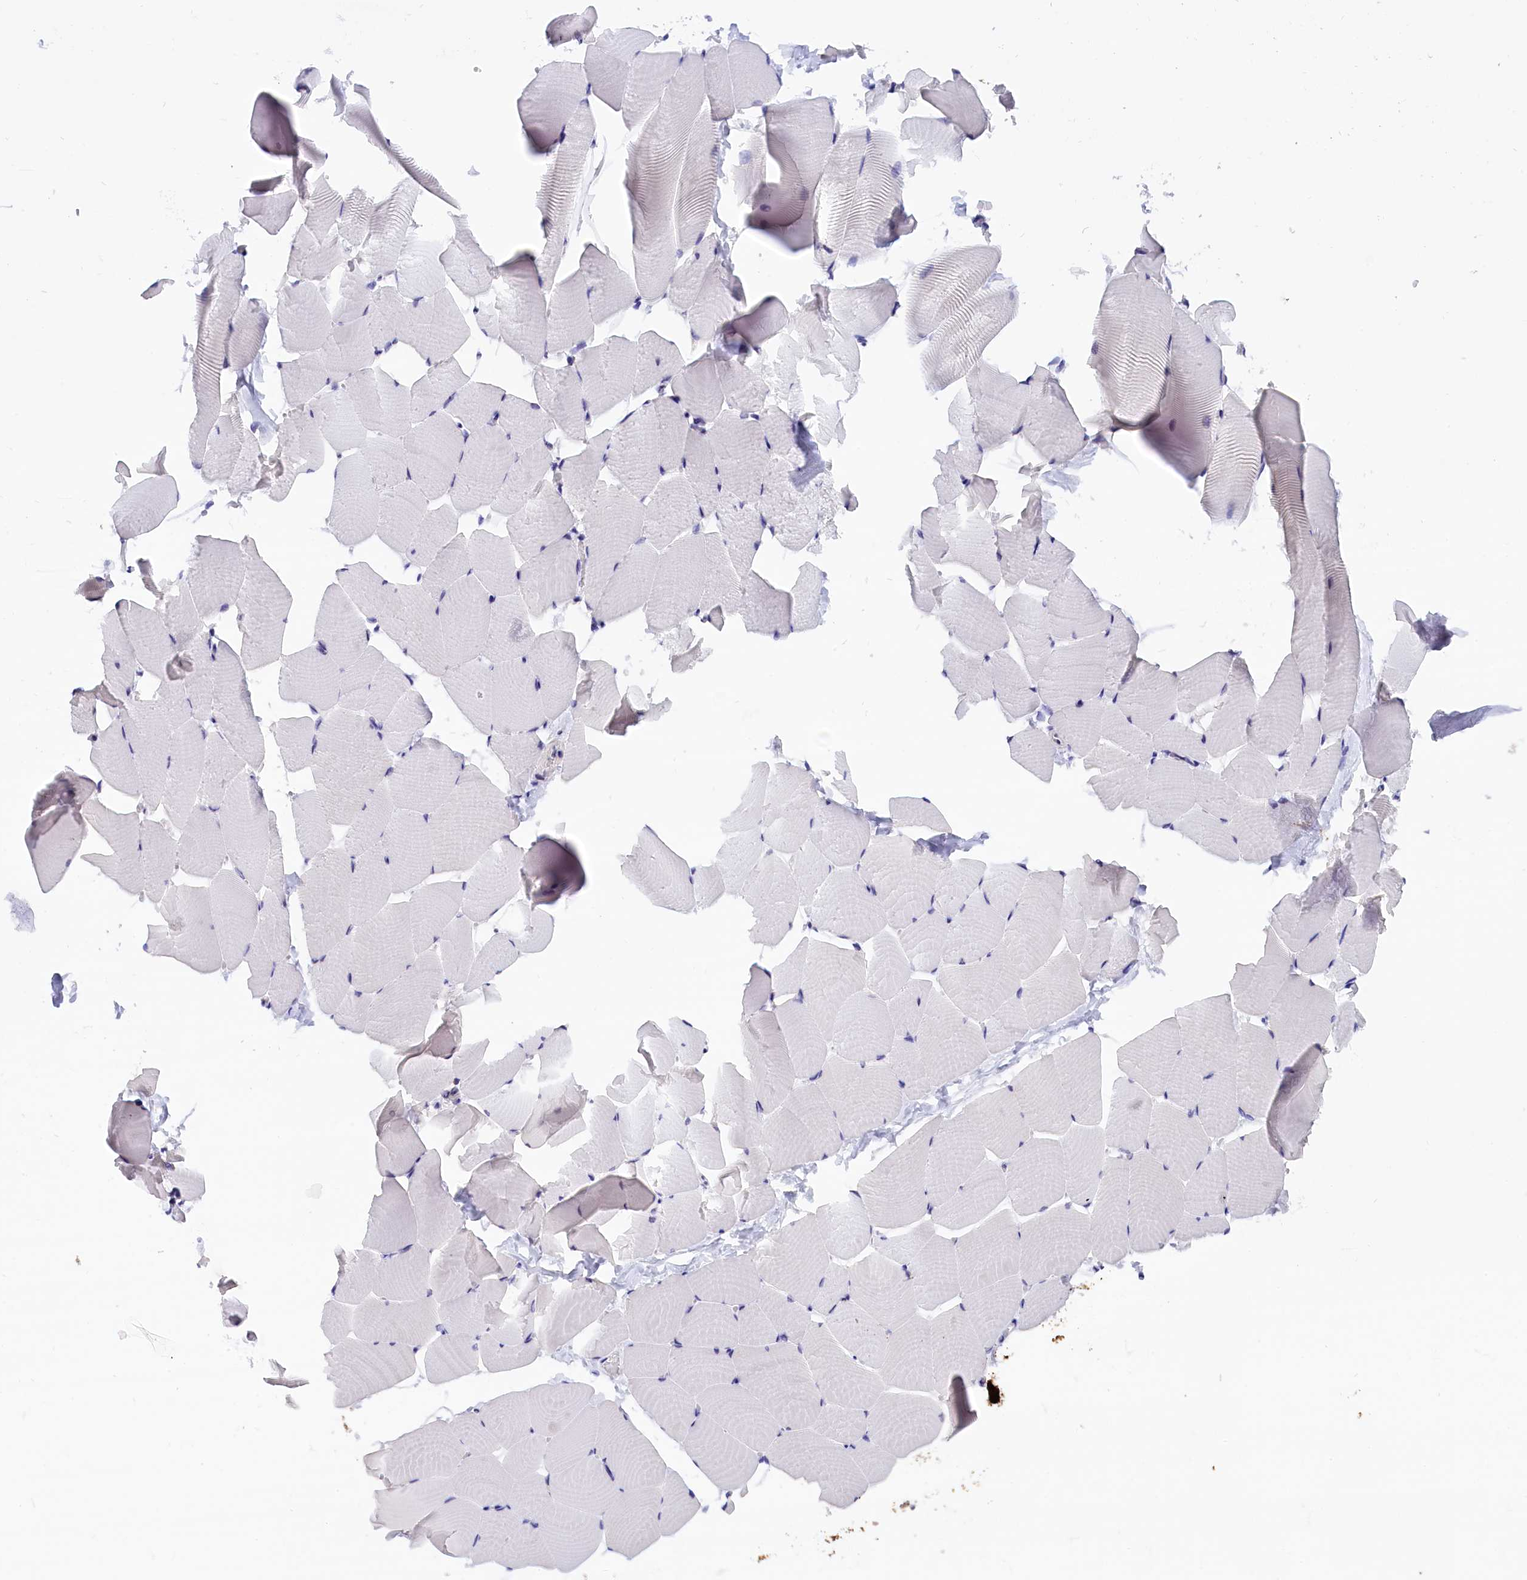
{"staining": {"intensity": "negative", "quantity": "none", "location": "none"}, "tissue": "skeletal muscle", "cell_type": "Myocytes", "image_type": "normal", "snomed": [{"axis": "morphology", "description": "Normal tissue, NOS"}, {"axis": "topography", "description": "Skeletal muscle"}], "caption": "A high-resolution photomicrograph shows immunohistochemistry (IHC) staining of normal skeletal muscle, which demonstrates no significant positivity in myocytes.", "gene": "ABAT", "patient": {"sex": "male", "age": 25}}